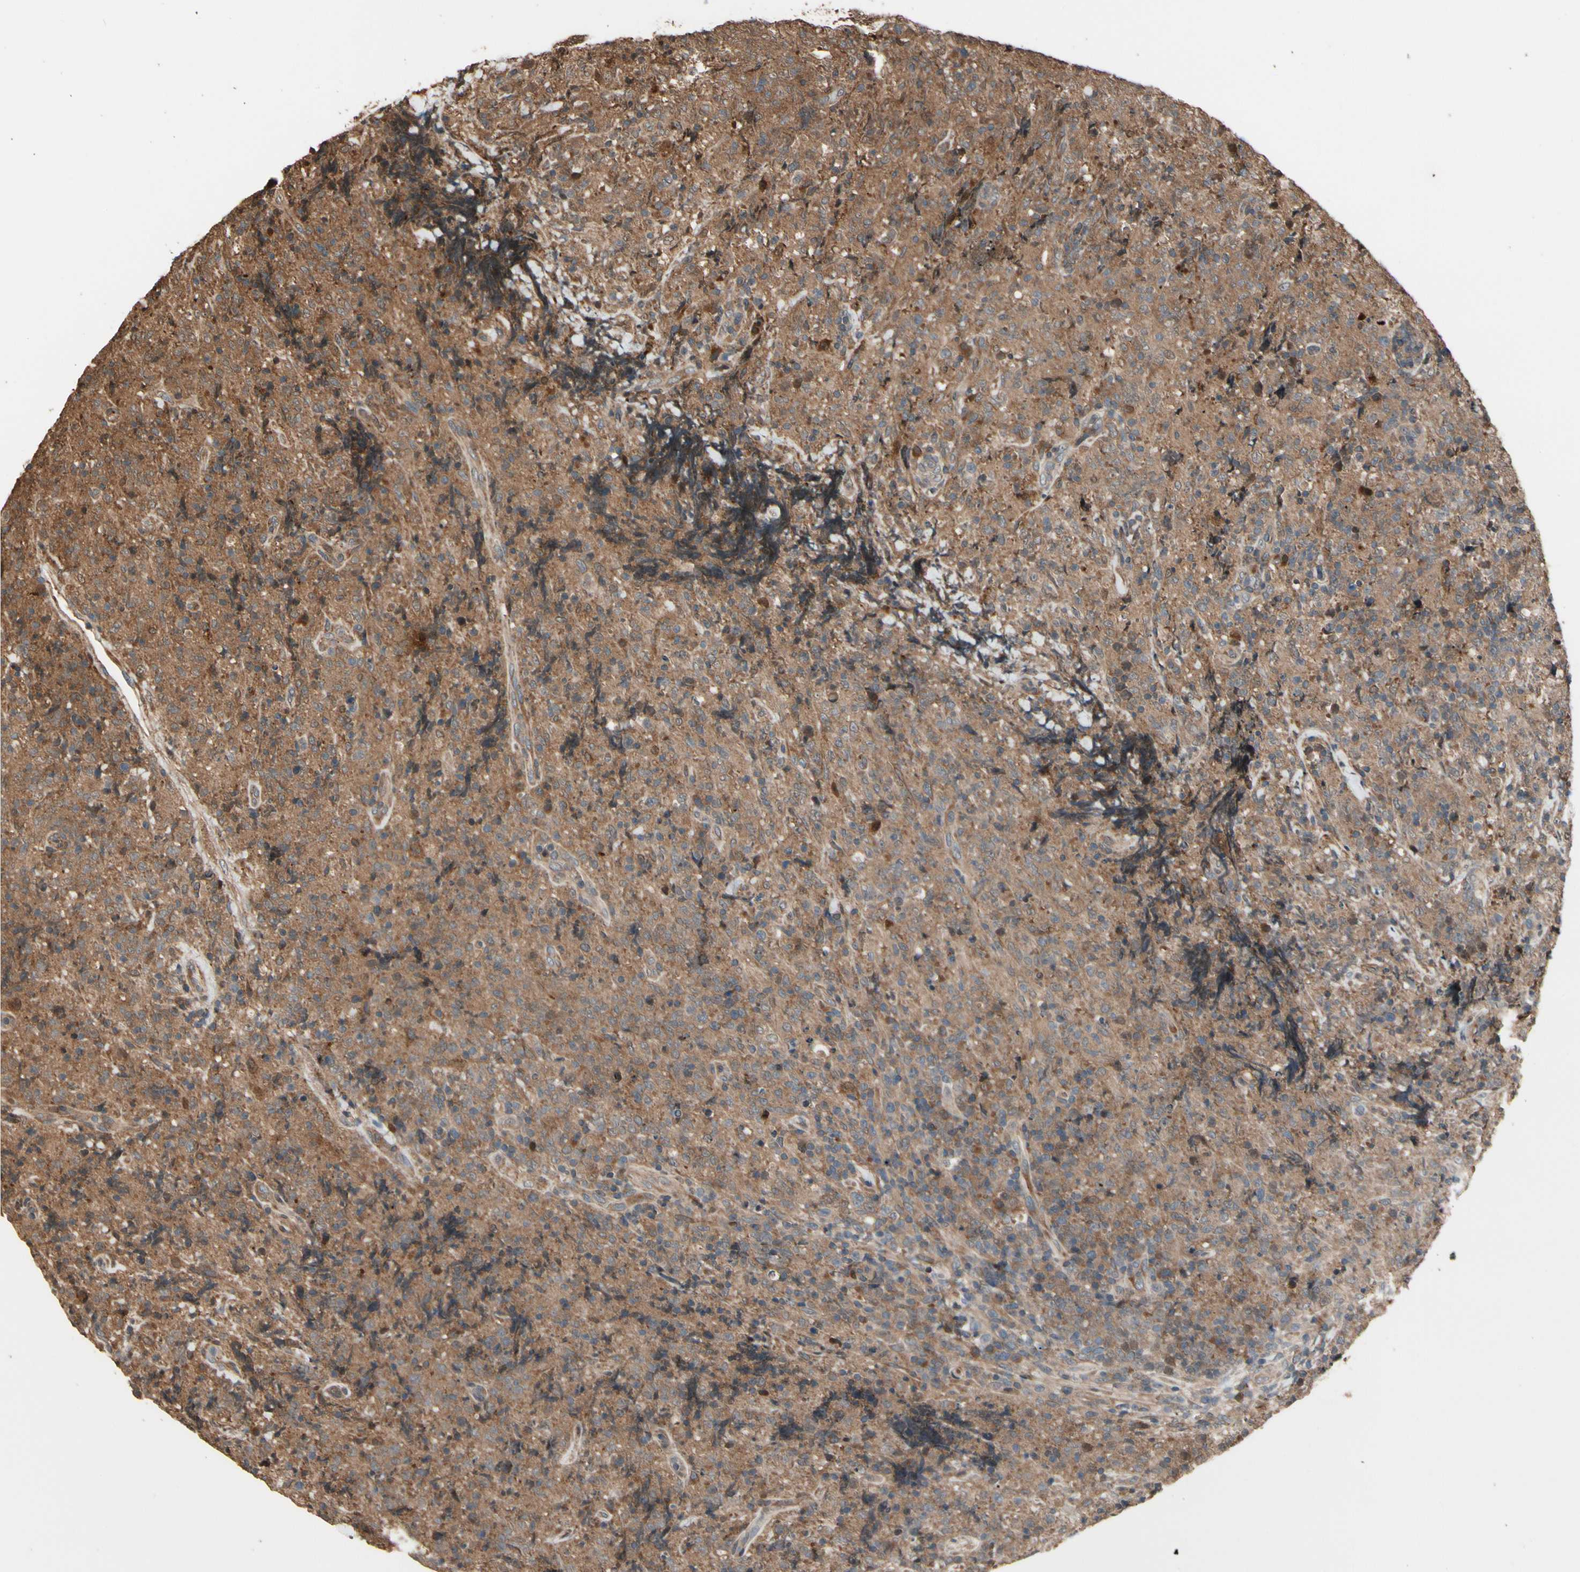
{"staining": {"intensity": "moderate", "quantity": "<25%", "location": "cytoplasmic/membranous"}, "tissue": "lymphoma", "cell_type": "Tumor cells", "image_type": "cancer", "snomed": [{"axis": "morphology", "description": "Malignant lymphoma, non-Hodgkin's type, High grade"}, {"axis": "topography", "description": "Tonsil"}], "caption": "Lymphoma stained for a protein (brown) displays moderate cytoplasmic/membranous positive staining in about <25% of tumor cells.", "gene": "CSF1R", "patient": {"sex": "female", "age": 36}}